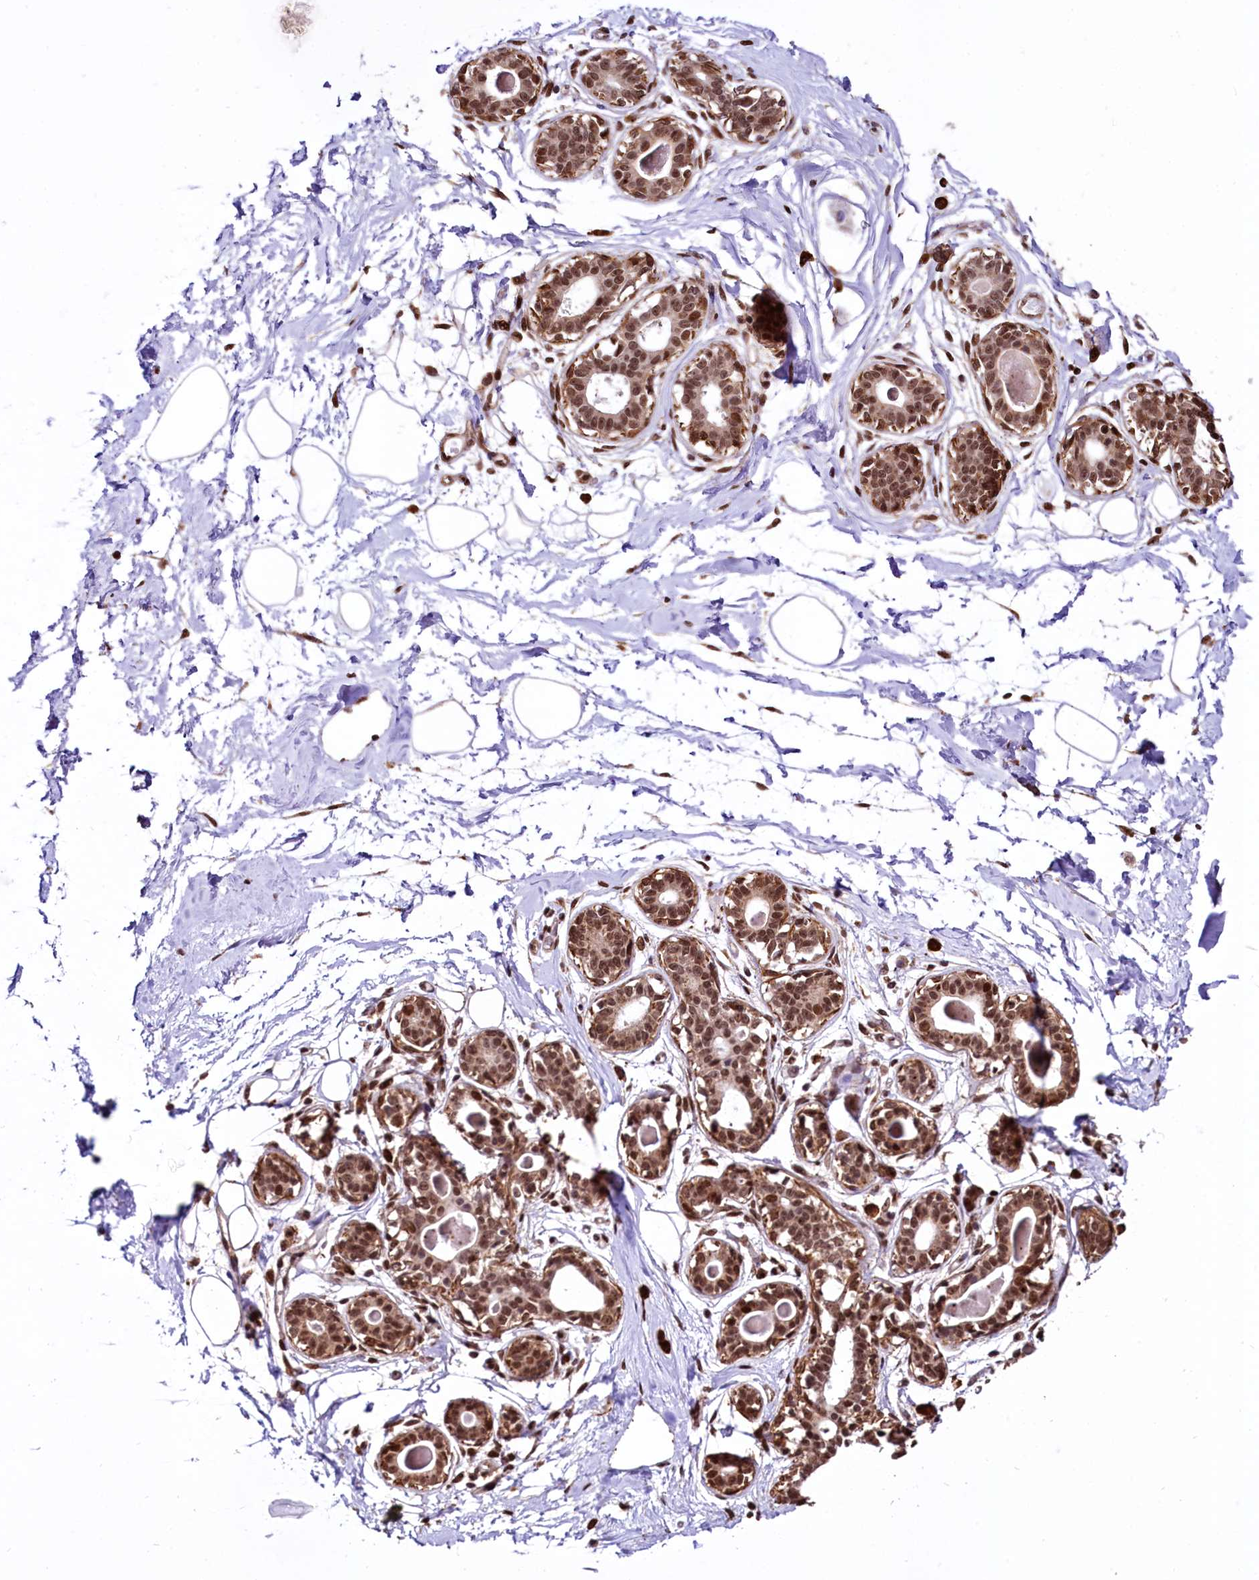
{"staining": {"intensity": "strong", "quantity": ">75%", "location": "nuclear"}, "tissue": "breast", "cell_type": "Adipocytes", "image_type": "normal", "snomed": [{"axis": "morphology", "description": "Normal tissue, NOS"}, {"axis": "topography", "description": "Breast"}], "caption": "This is a histology image of immunohistochemistry staining of unremarkable breast, which shows strong staining in the nuclear of adipocytes.", "gene": "PDS5B", "patient": {"sex": "female", "age": 45}}